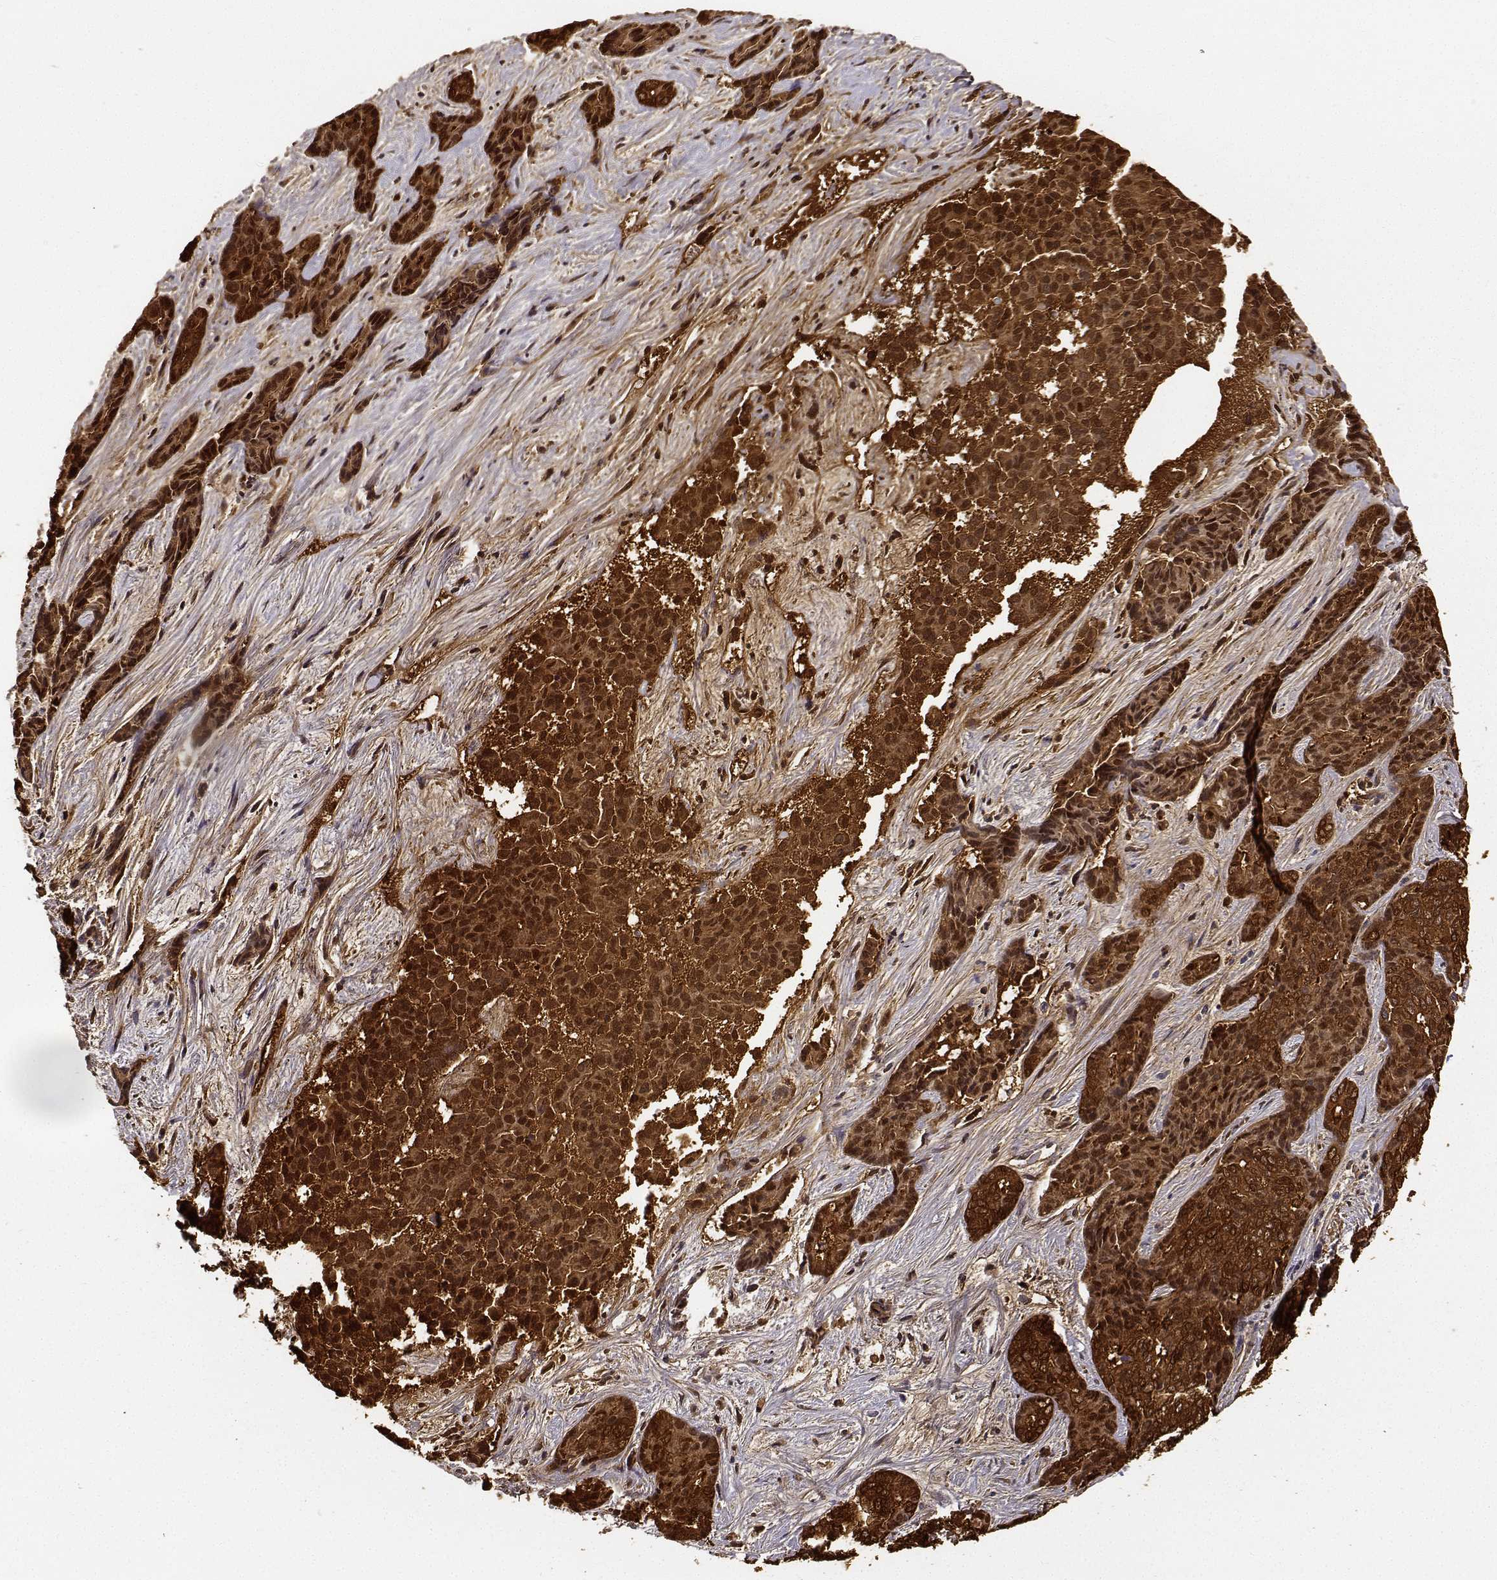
{"staining": {"intensity": "strong", "quantity": ">75%", "location": "cytoplasmic/membranous,nuclear"}, "tissue": "liver cancer", "cell_type": "Tumor cells", "image_type": "cancer", "snomed": [{"axis": "morphology", "description": "Cholangiocarcinoma"}, {"axis": "topography", "description": "Liver"}], "caption": "Immunohistochemistry histopathology image of neoplastic tissue: liver cancer (cholangiocarcinoma) stained using IHC shows high levels of strong protein expression localized specifically in the cytoplasmic/membranous and nuclear of tumor cells, appearing as a cytoplasmic/membranous and nuclear brown color.", "gene": "PHGDH", "patient": {"sex": "female", "age": 64}}